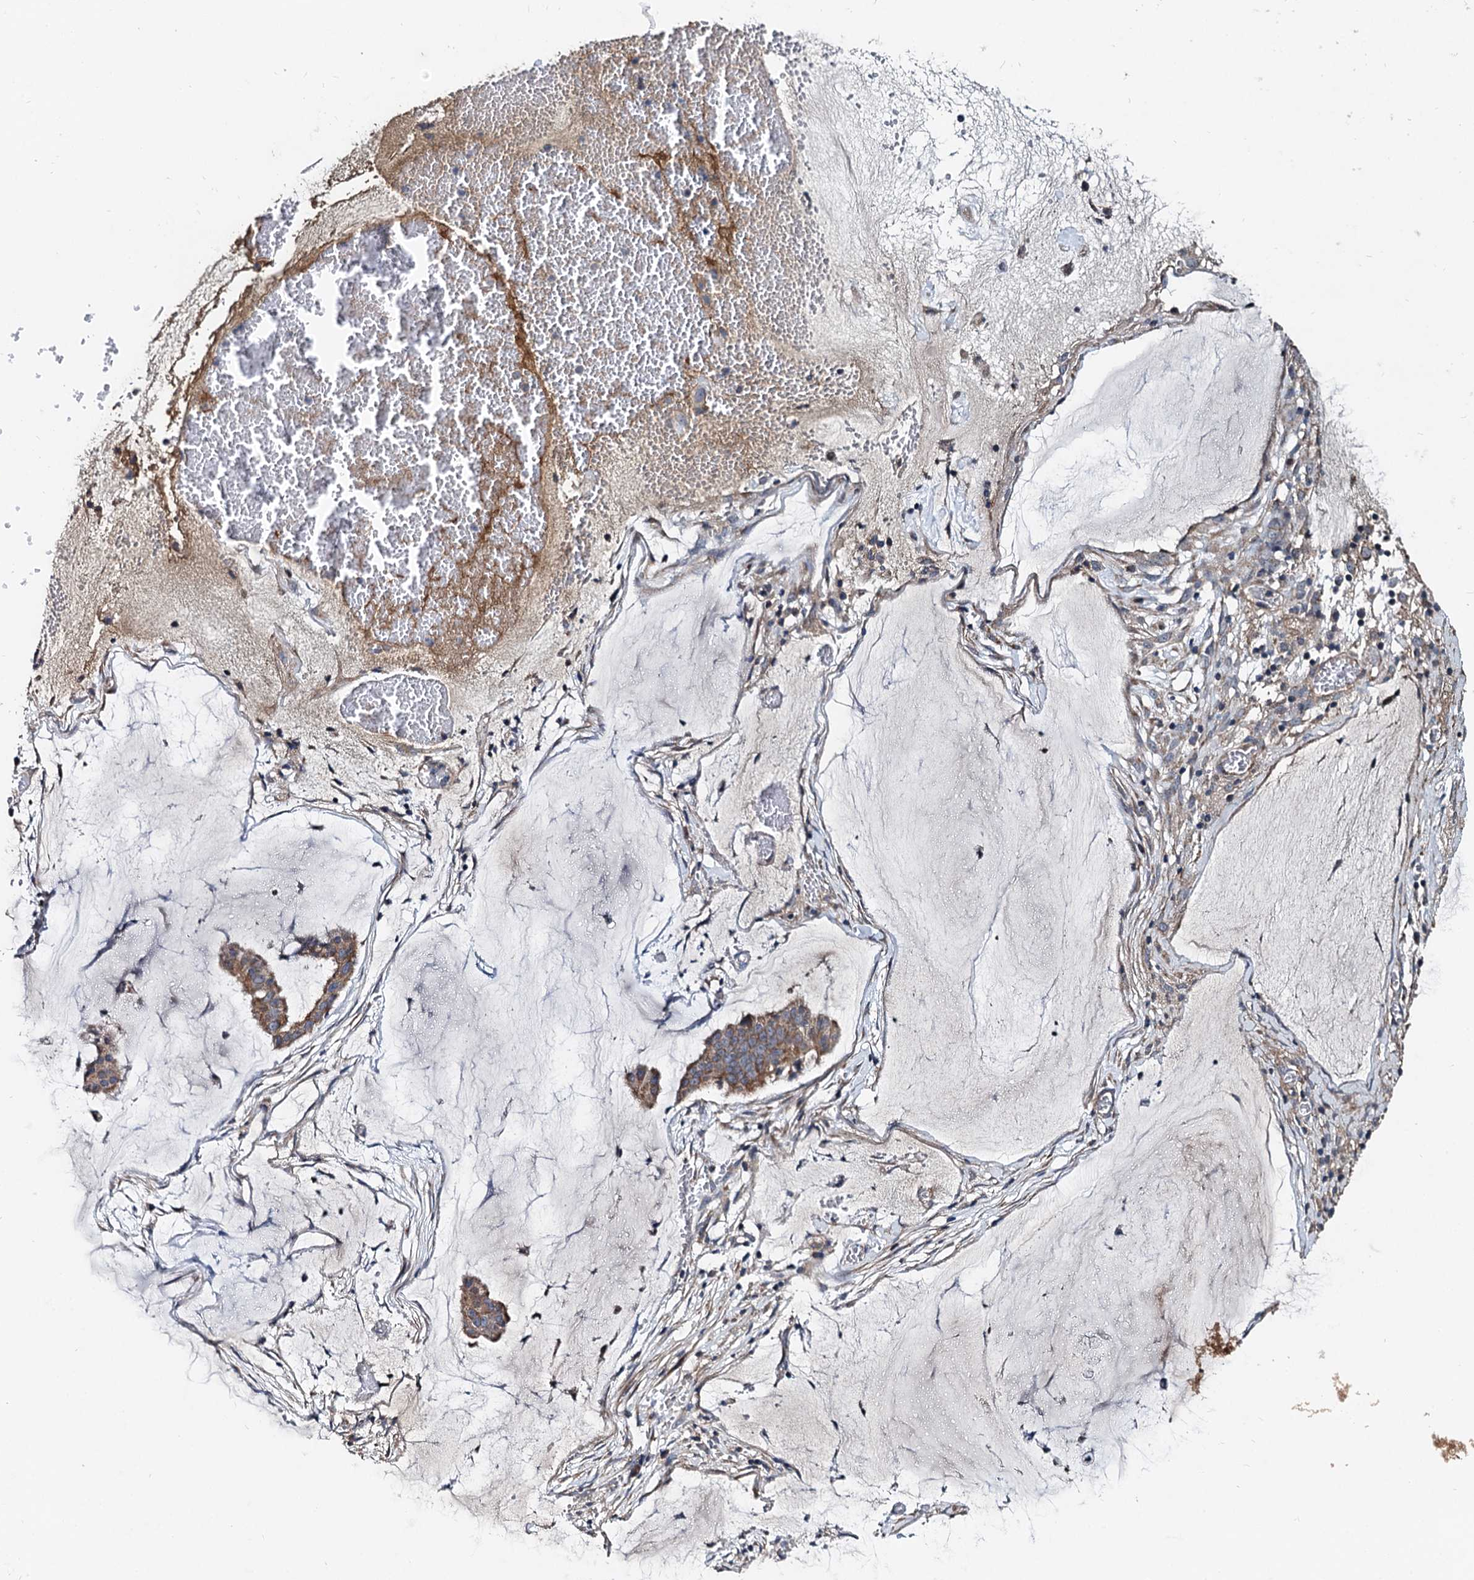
{"staining": {"intensity": "moderate", "quantity": ">75%", "location": "cytoplasmic/membranous"}, "tissue": "ovarian cancer", "cell_type": "Tumor cells", "image_type": "cancer", "snomed": [{"axis": "morphology", "description": "Cystadenocarcinoma, mucinous, NOS"}, {"axis": "topography", "description": "Ovary"}], "caption": "Immunohistochemical staining of human ovarian cancer (mucinous cystadenocarcinoma) exhibits moderate cytoplasmic/membranous protein staining in about >75% of tumor cells. Using DAB (brown) and hematoxylin (blue) stains, captured at high magnification using brightfield microscopy.", "gene": "SPRYD3", "patient": {"sex": "female", "age": 73}}